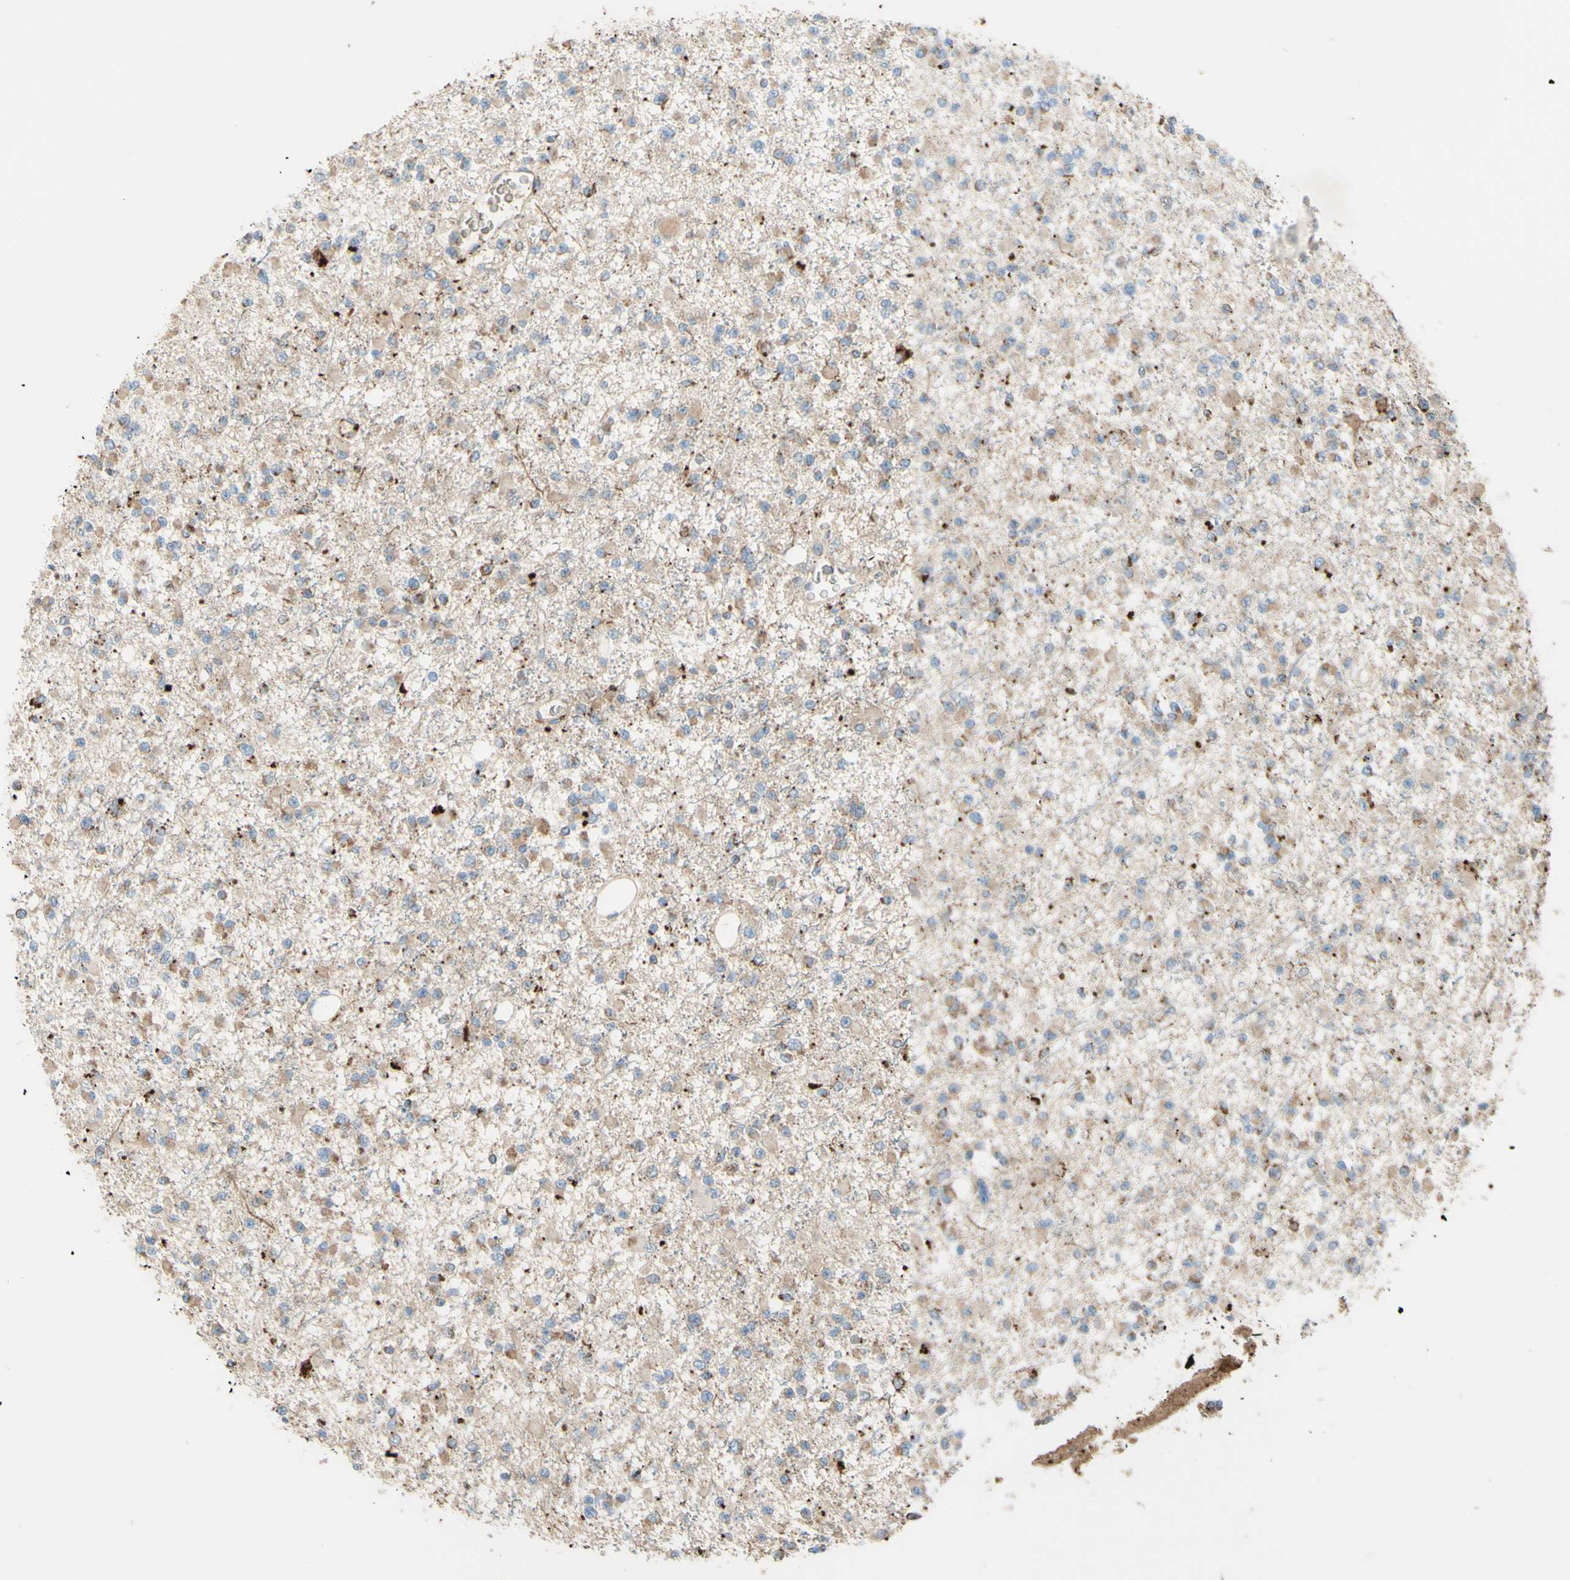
{"staining": {"intensity": "weak", "quantity": ">75%", "location": "cytoplasmic/membranous"}, "tissue": "glioma", "cell_type": "Tumor cells", "image_type": "cancer", "snomed": [{"axis": "morphology", "description": "Glioma, malignant, Low grade"}, {"axis": "topography", "description": "Brain"}], "caption": "A brown stain labels weak cytoplasmic/membranous expression of a protein in human glioma tumor cells.", "gene": "ARMC10", "patient": {"sex": "female", "age": 22}}